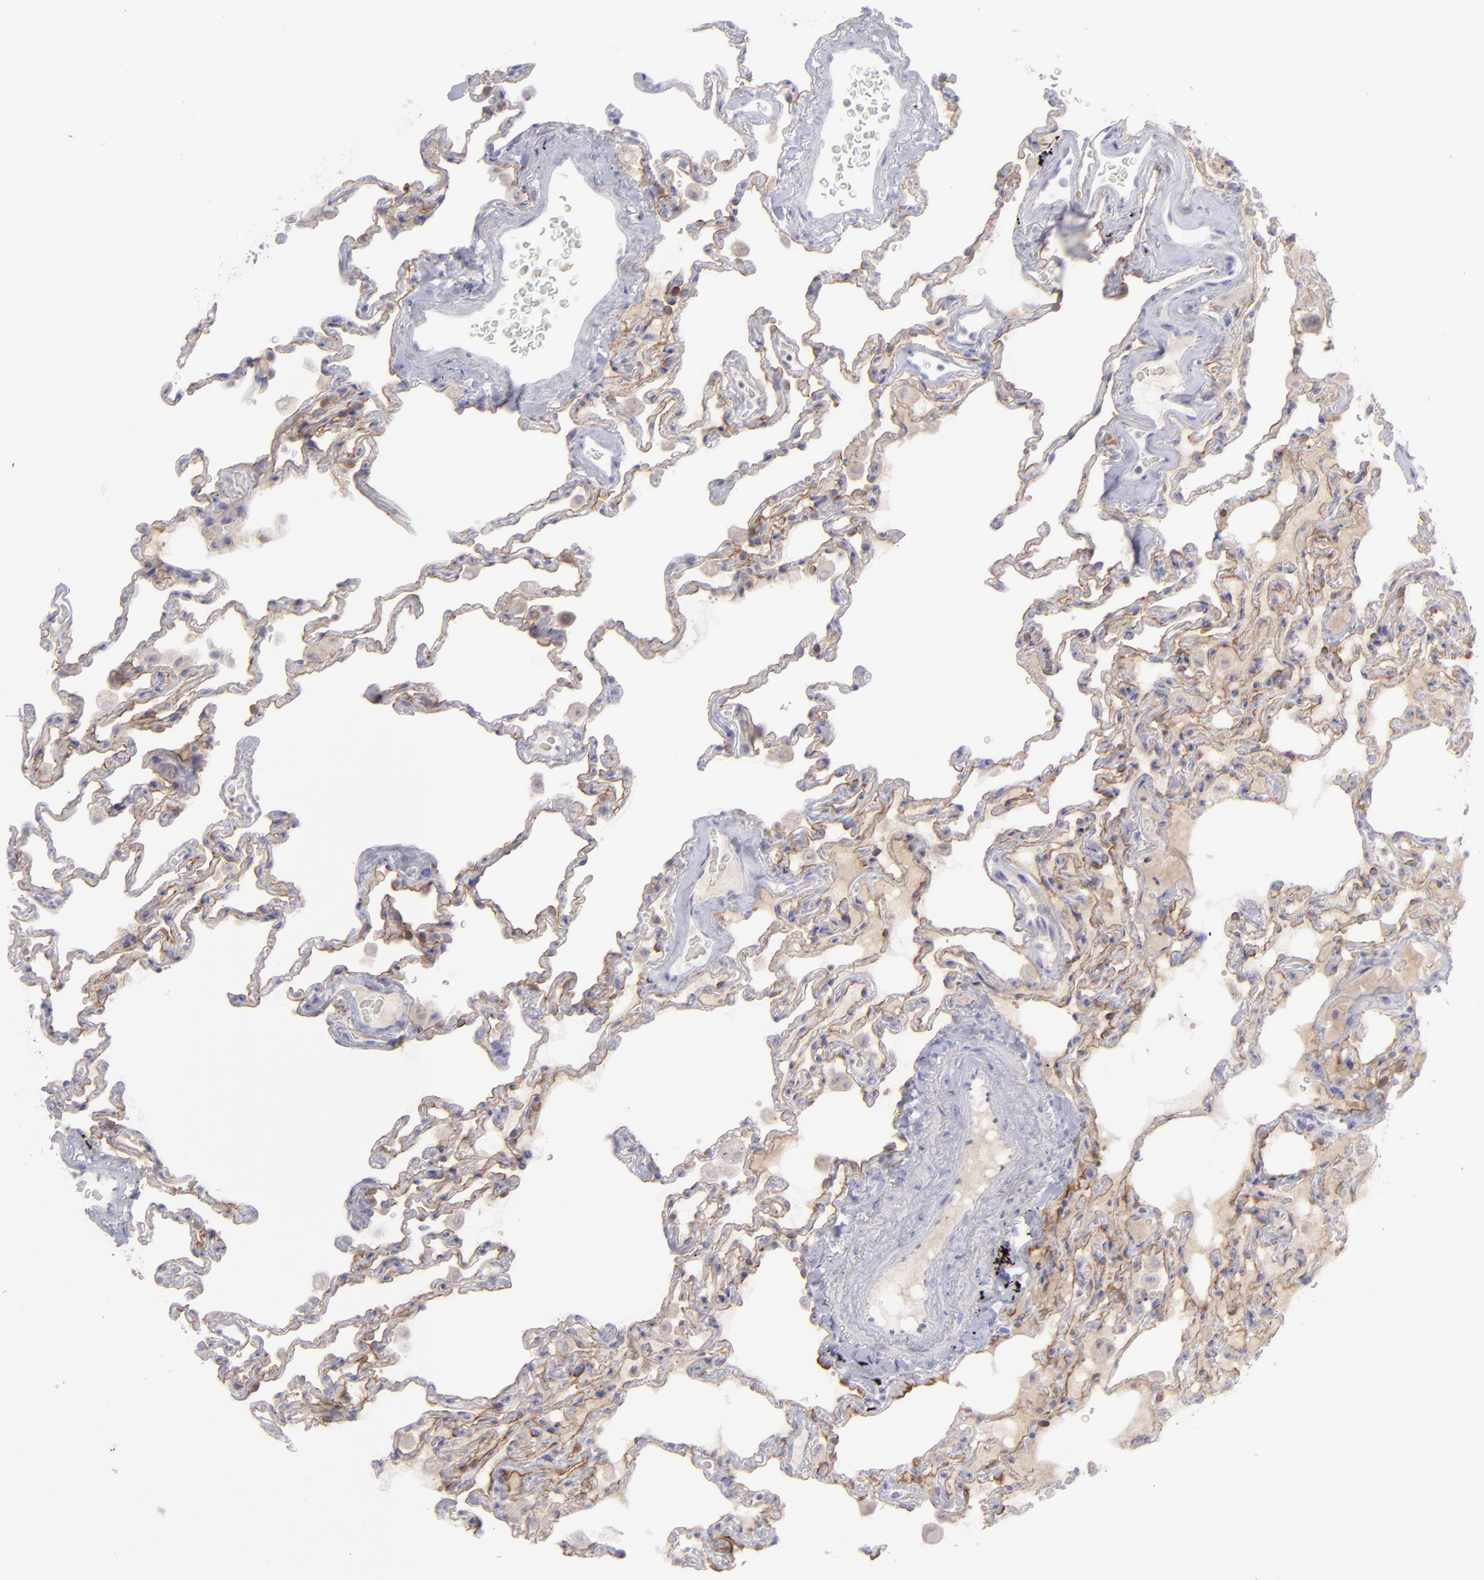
{"staining": {"intensity": "weak", "quantity": ">75%", "location": "cytoplasmic/membranous"}, "tissue": "lung", "cell_type": "Alveolar cells", "image_type": "normal", "snomed": [{"axis": "morphology", "description": "Normal tissue, NOS"}, {"axis": "topography", "description": "Lung"}], "caption": "Immunohistochemical staining of unremarkable human lung shows weak cytoplasmic/membranous protein expression in about >75% of alveolar cells. The protein of interest is stained brown, and the nuclei are stained in blue (DAB IHC with brightfield microscopy, high magnification).", "gene": "EVPL", "patient": {"sex": "male", "age": 59}}